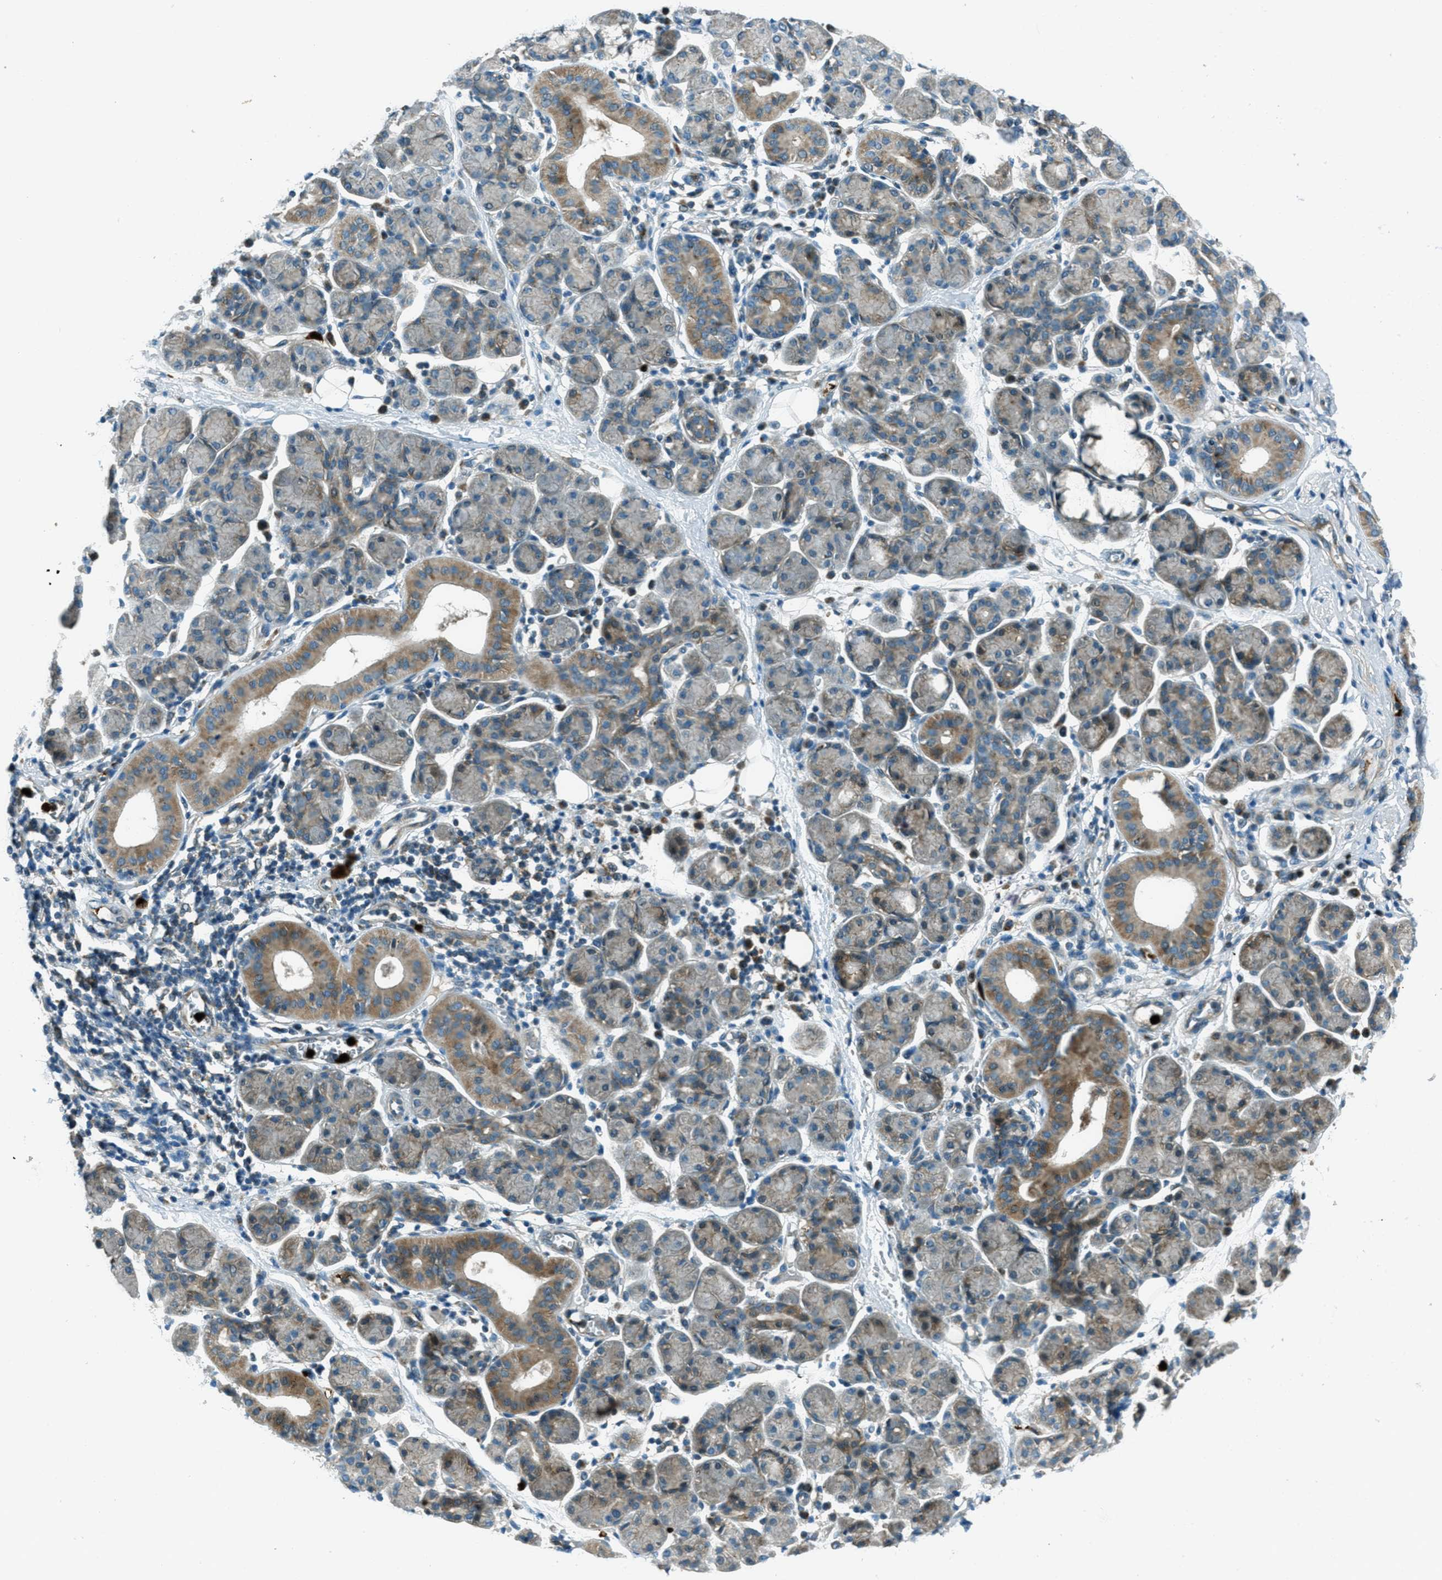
{"staining": {"intensity": "moderate", "quantity": "25%-75%", "location": "cytoplasmic/membranous"}, "tissue": "salivary gland", "cell_type": "Glandular cells", "image_type": "normal", "snomed": [{"axis": "morphology", "description": "Normal tissue, NOS"}, {"axis": "morphology", "description": "Inflammation, NOS"}, {"axis": "topography", "description": "Lymph node"}, {"axis": "topography", "description": "Salivary gland"}], "caption": "DAB immunohistochemical staining of benign salivary gland exhibits moderate cytoplasmic/membranous protein expression in approximately 25%-75% of glandular cells.", "gene": "FAR1", "patient": {"sex": "male", "age": 3}}